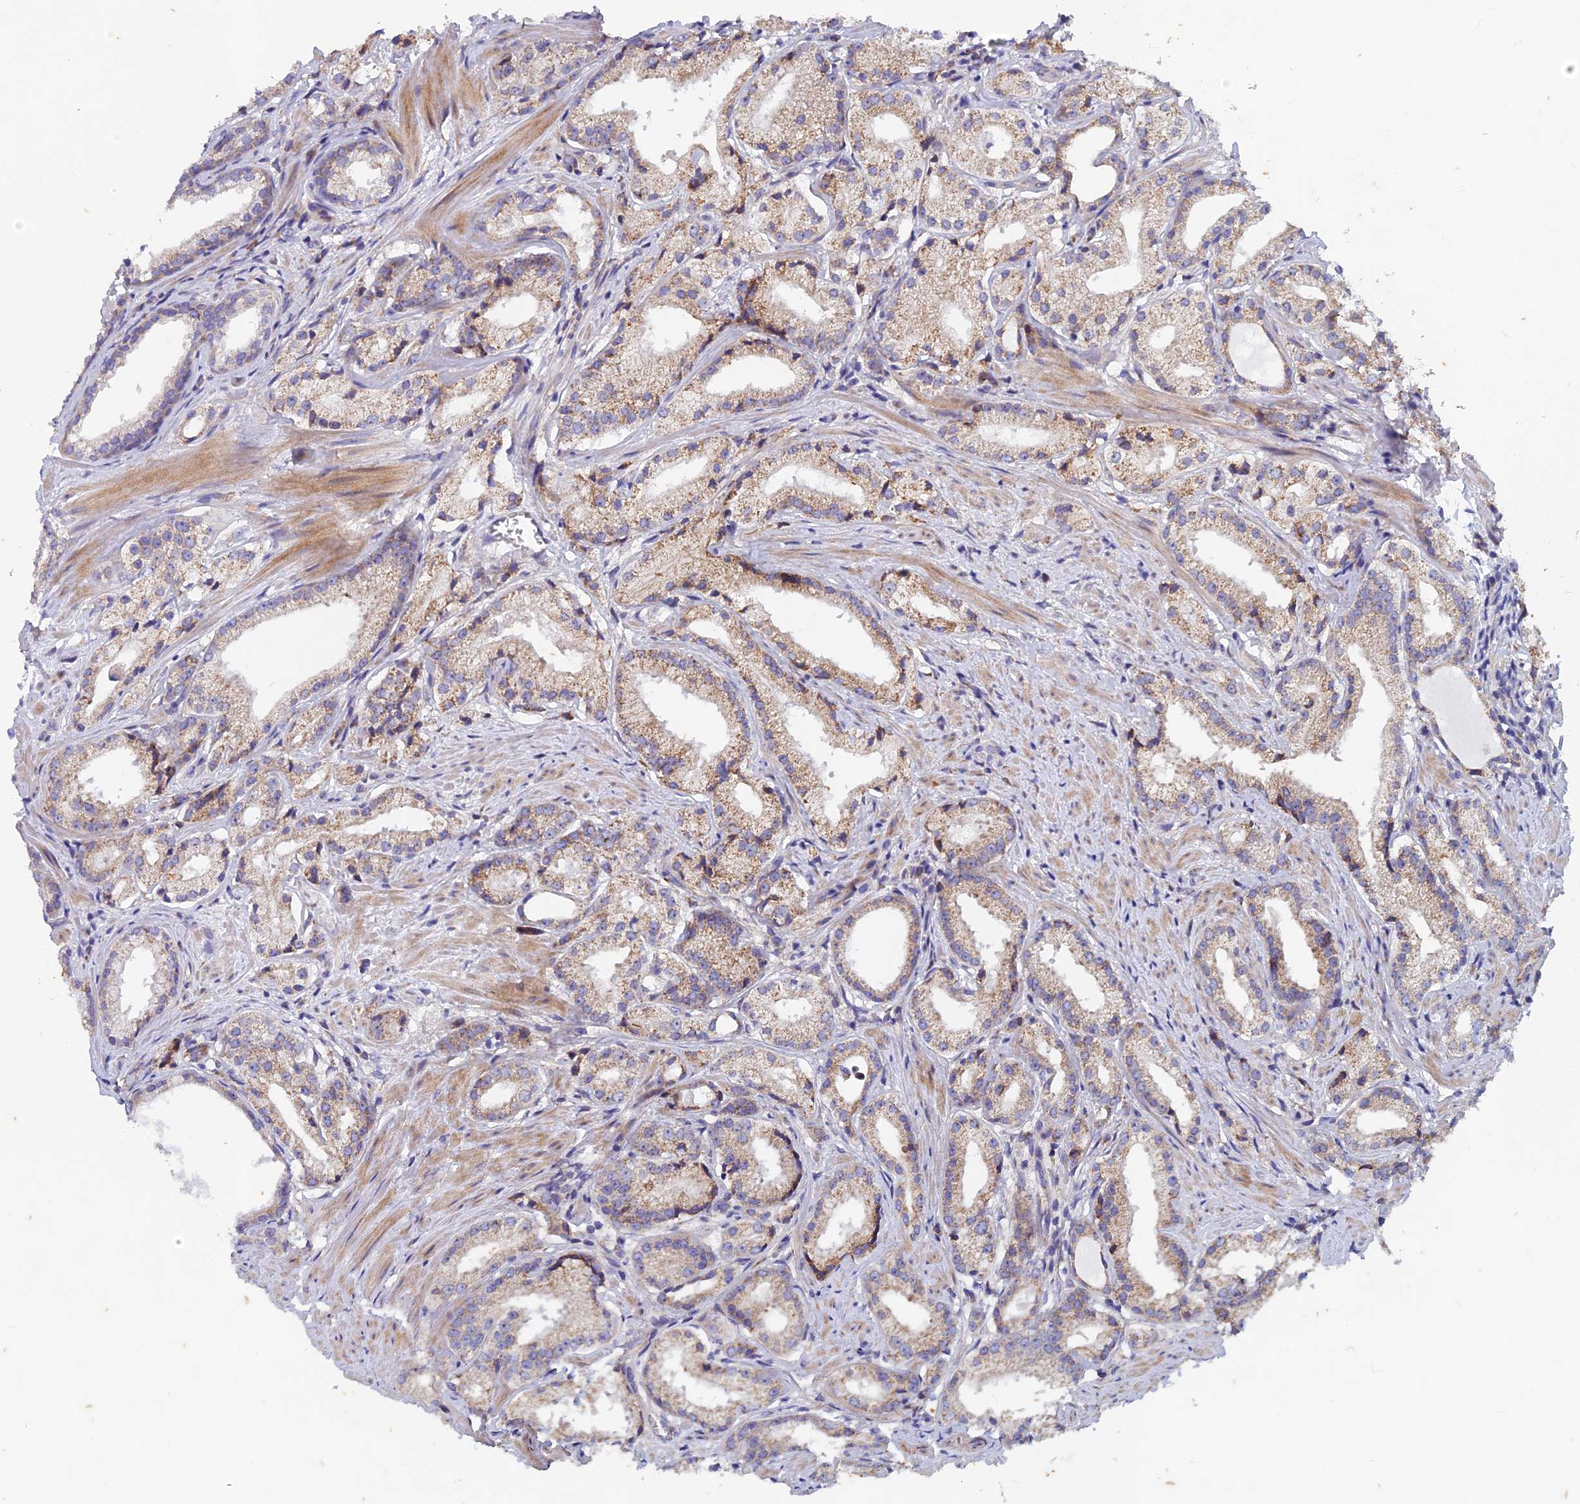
{"staining": {"intensity": "weak", "quantity": "25%-75%", "location": "cytoplasmic/membranous"}, "tissue": "prostate cancer", "cell_type": "Tumor cells", "image_type": "cancer", "snomed": [{"axis": "morphology", "description": "Adenocarcinoma, Low grade"}, {"axis": "topography", "description": "Prostate"}], "caption": "Brown immunohistochemical staining in human prostate cancer (adenocarcinoma (low-grade)) demonstrates weak cytoplasmic/membranous positivity in about 25%-75% of tumor cells.", "gene": "AP4S1", "patient": {"sex": "male", "age": 57}}